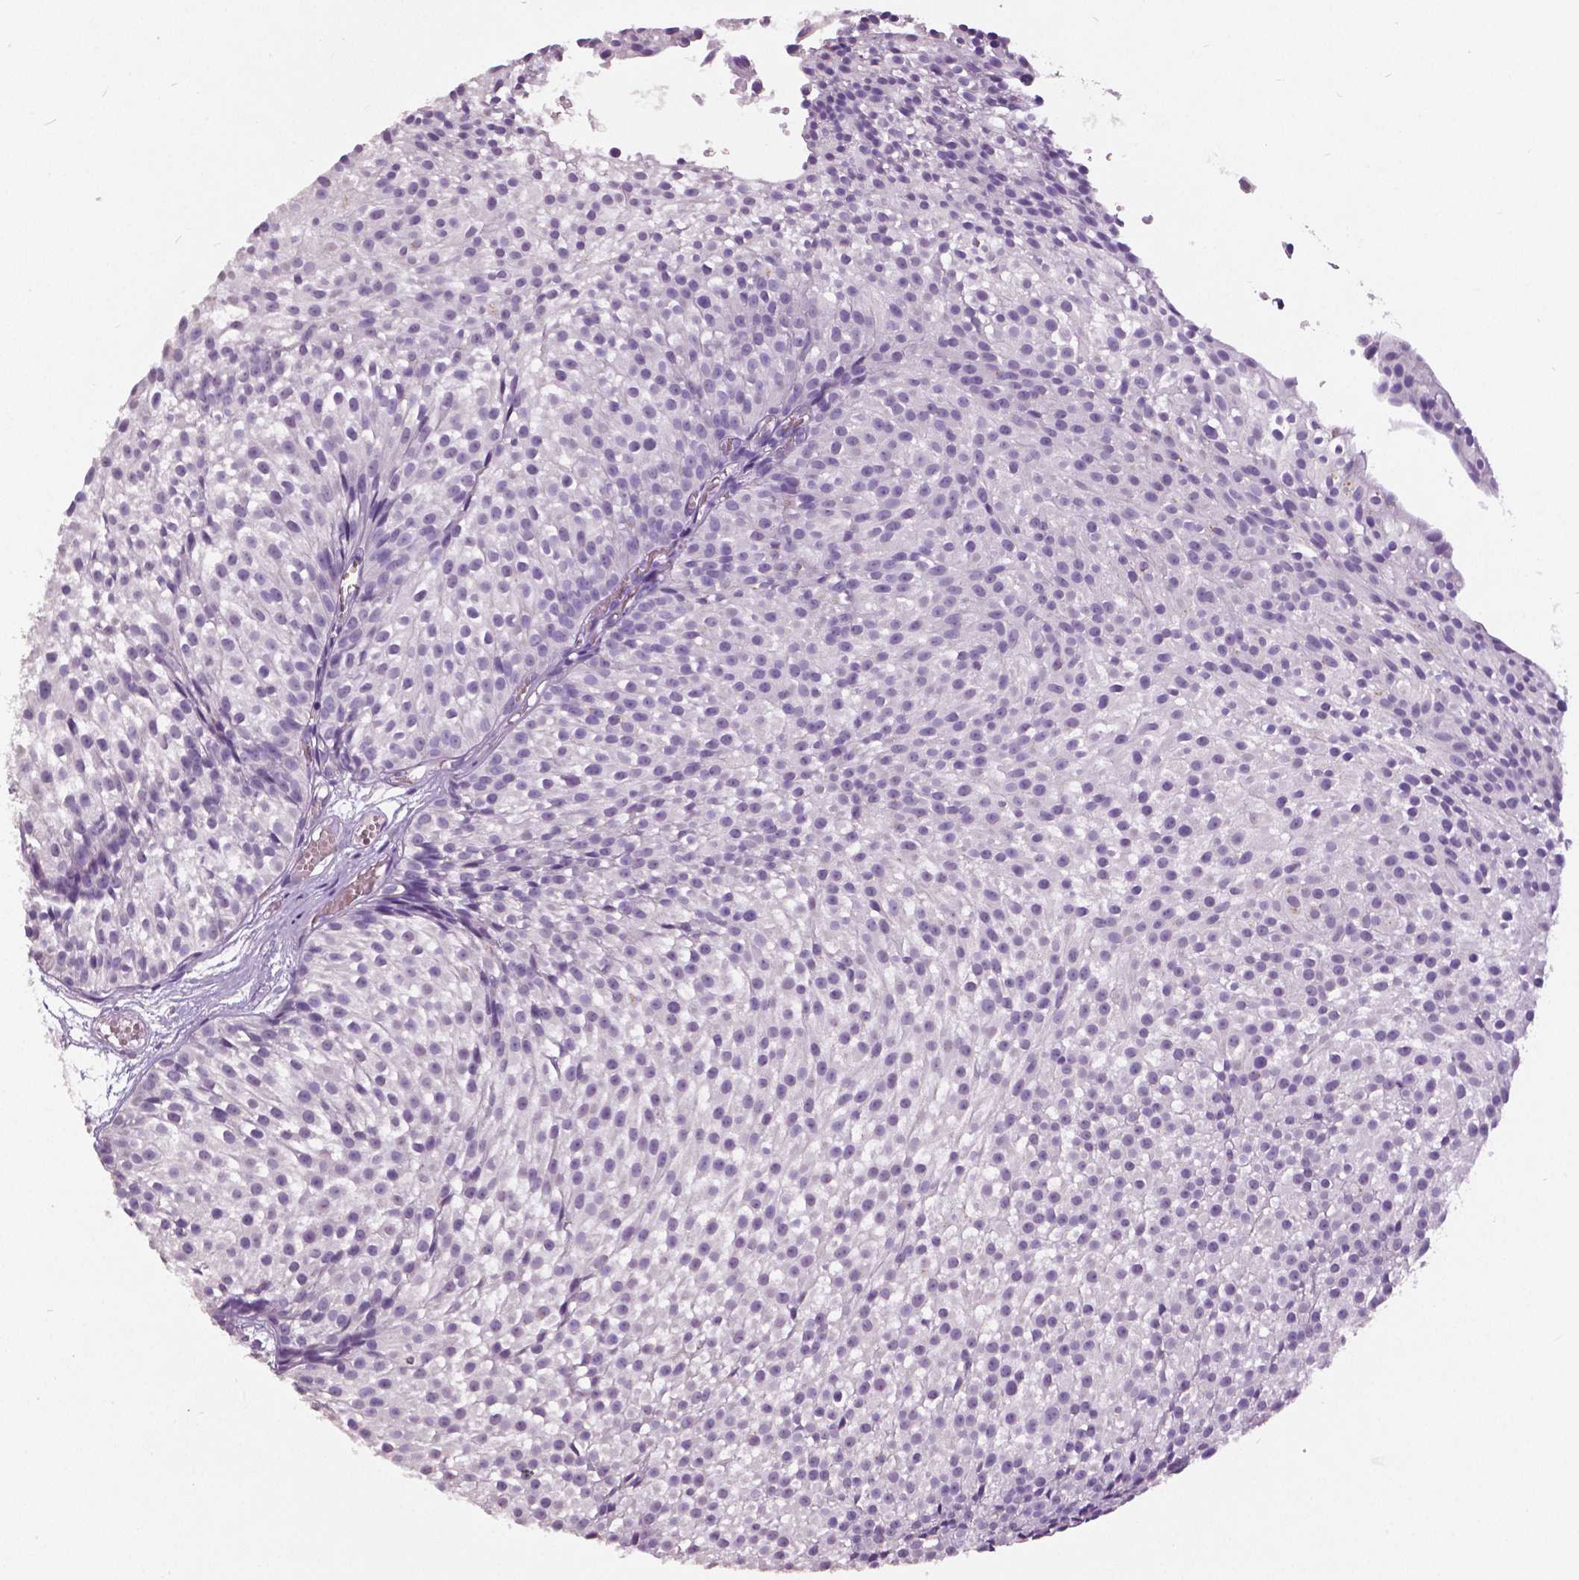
{"staining": {"intensity": "negative", "quantity": "none", "location": "none"}, "tissue": "urothelial cancer", "cell_type": "Tumor cells", "image_type": "cancer", "snomed": [{"axis": "morphology", "description": "Urothelial carcinoma, Low grade"}, {"axis": "topography", "description": "Urinary bladder"}], "caption": "DAB immunohistochemical staining of urothelial cancer reveals no significant expression in tumor cells.", "gene": "GRIN2A", "patient": {"sex": "male", "age": 63}}